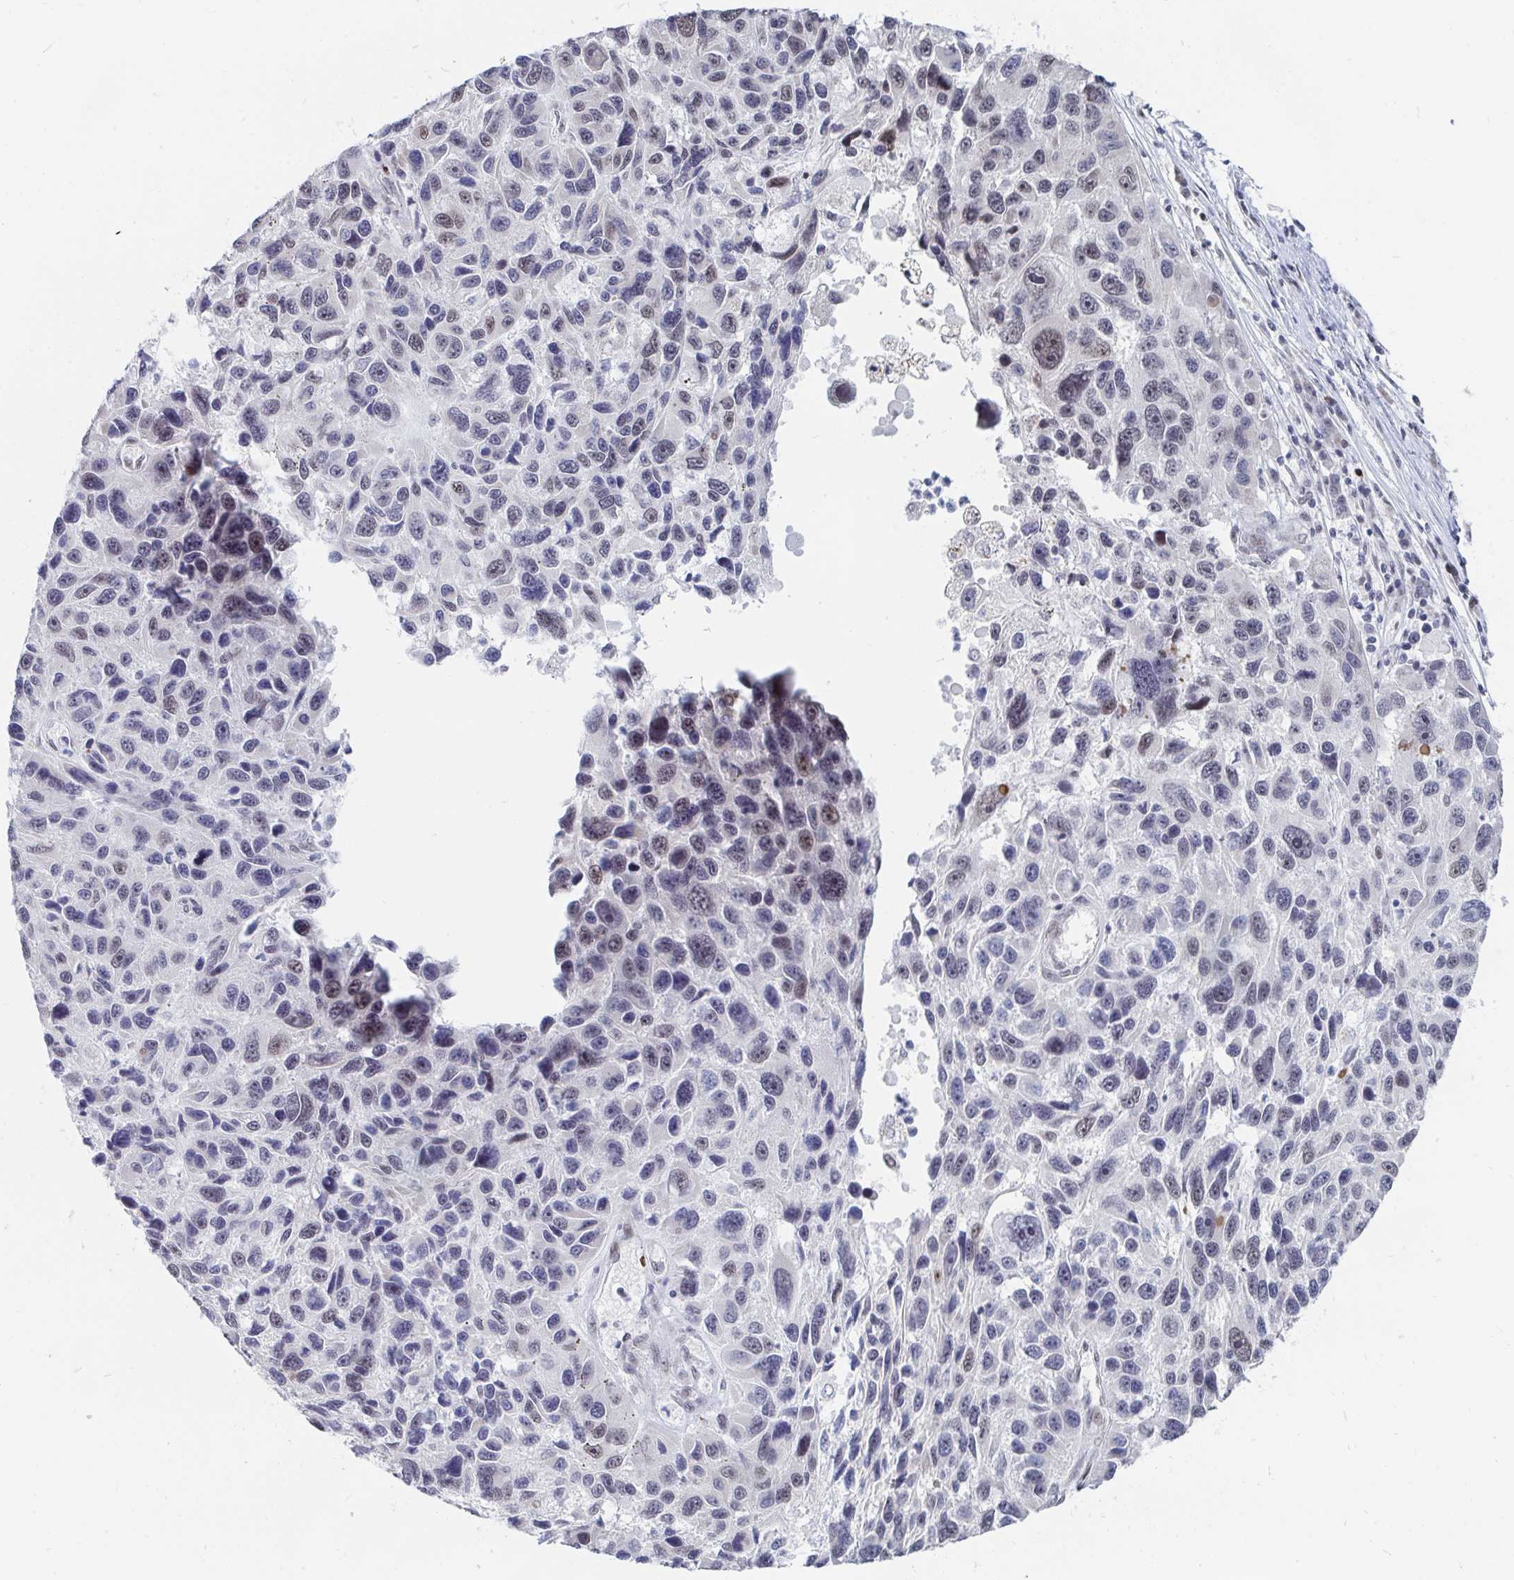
{"staining": {"intensity": "weak", "quantity": "25%-75%", "location": "nuclear"}, "tissue": "melanoma", "cell_type": "Tumor cells", "image_type": "cancer", "snomed": [{"axis": "morphology", "description": "Malignant melanoma, NOS"}, {"axis": "topography", "description": "Skin"}], "caption": "Immunohistochemistry (DAB (3,3'-diaminobenzidine)) staining of human melanoma reveals weak nuclear protein expression in approximately 25%-75% of tumor cells. (DAB (3,3'-diaminobenzidine) IHC, brown staining for protein, blue staining for nuclei).", "gene": "TRIP12", "patient": {"sex": "male", "age": 53}}